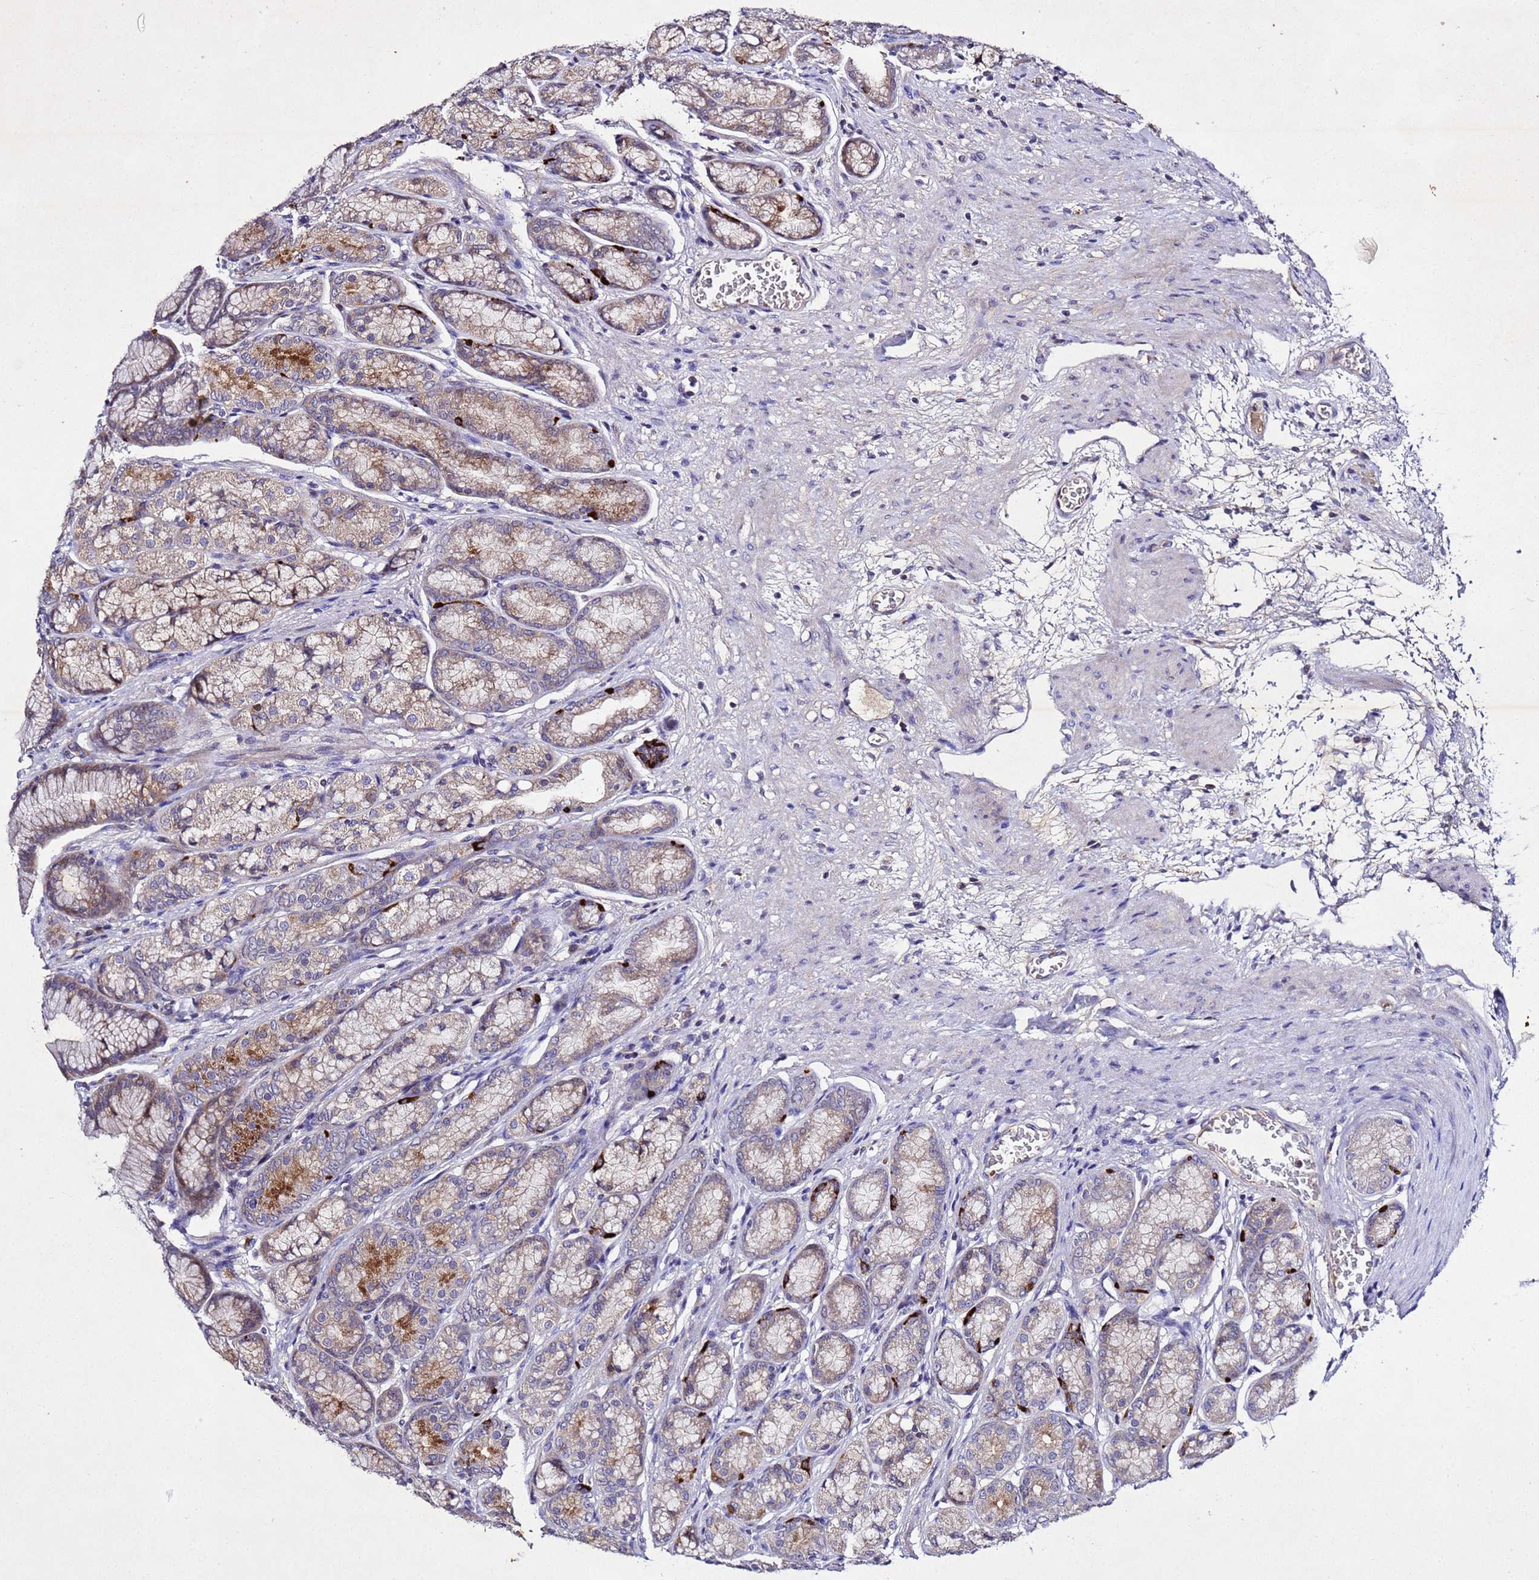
{"staining": {"intensity": "strong", "quantity": "<25%", "location": "cytoplasmic/membranous"}, "tissue": "stomach", "cell_type": "Glandular cells", "image_type": "normal", "snomed": [{"axis": "morphology", "description": "Normal tissue, NOS"}, {"axis": "morphology", "description": "Adenocarcinoma, NOS"}, {"axis": "morphology", "description": "Adenocarcinoma, High grade"}, {"axis": "topography", "description": "Stomach, upper"}, {"axis": "topography", "description": "Stomach"}], "caption": "Immunohistochemistry of benign human stomach shows medium levels of strong cytoplasmic/membranous expression in about <25% of glandular cells.", "gene": "SV2B", "patient": {"sex": "female", "age": 65}}